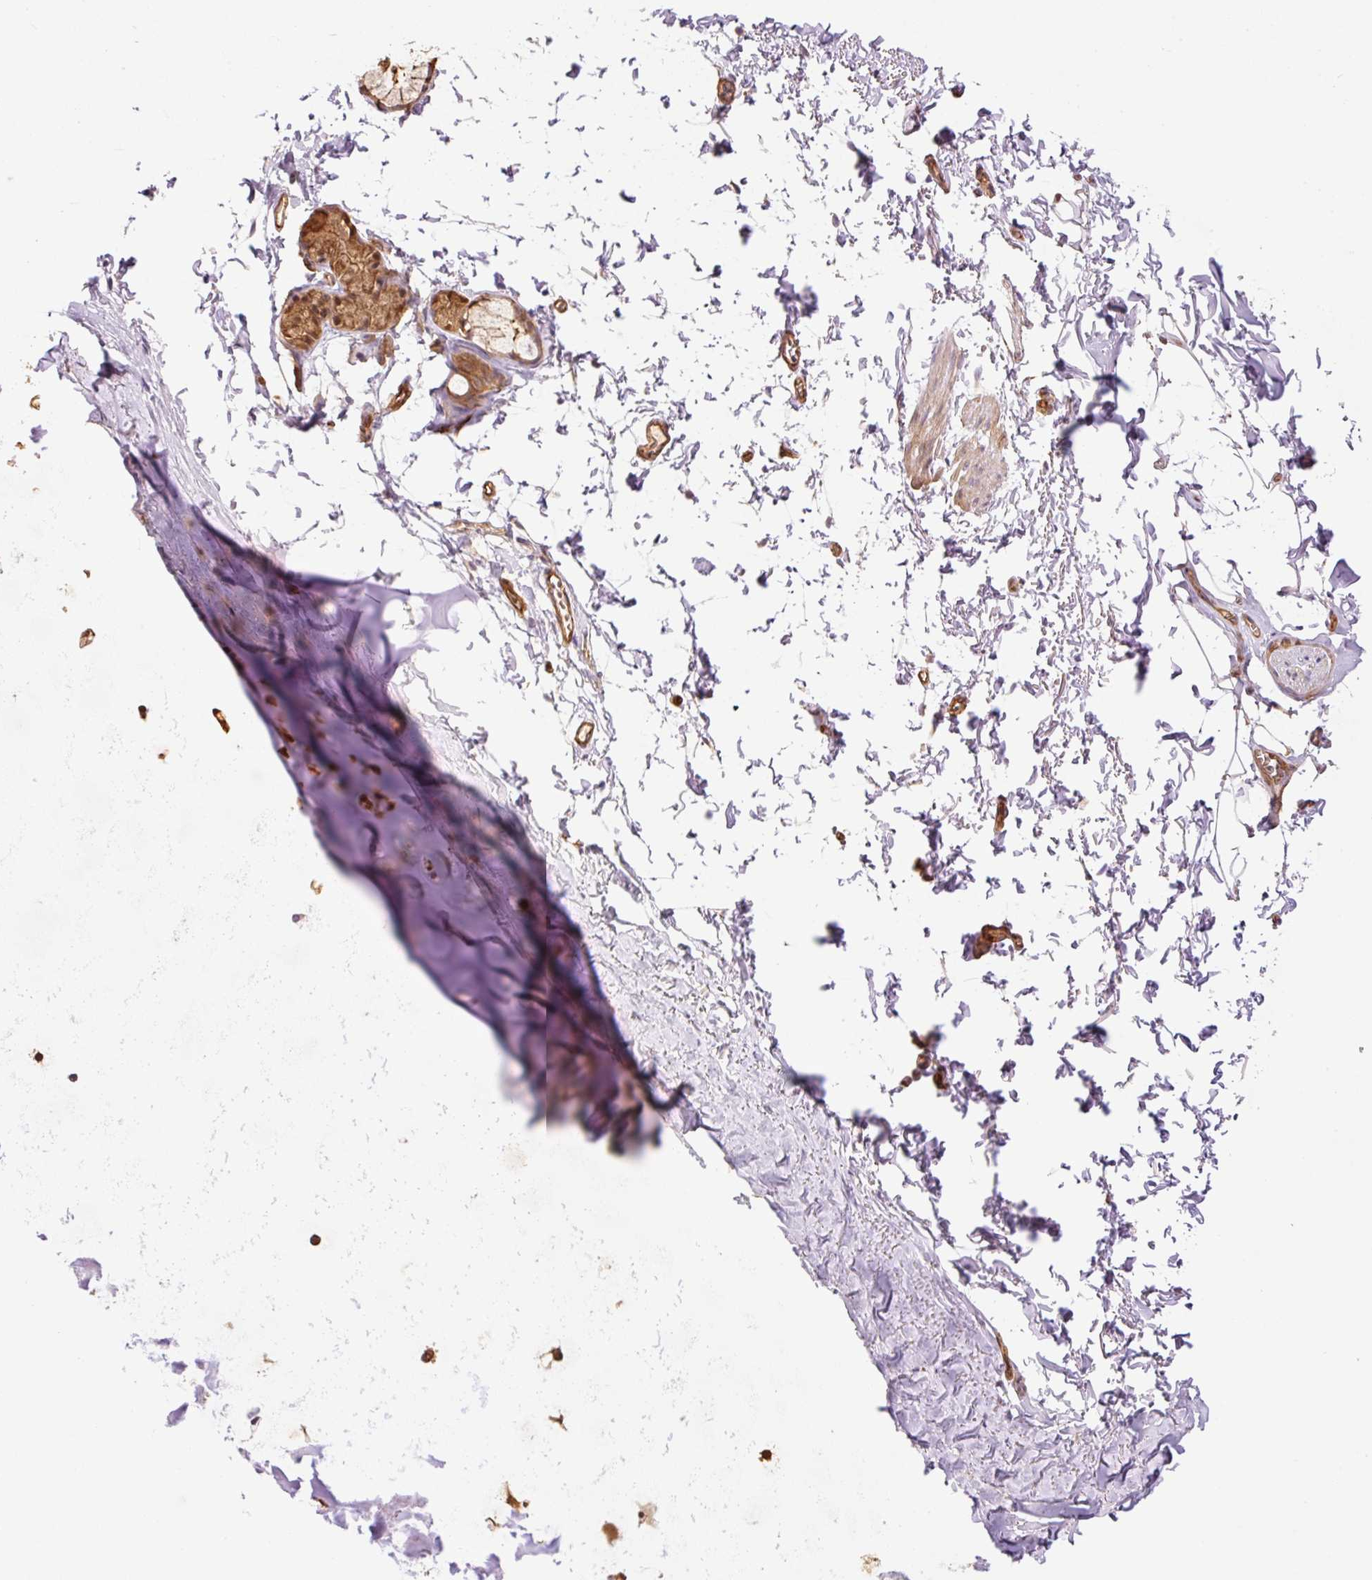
{"staining": {"intensity": "negative", "quantity": "none", "location": "none"}, "tissue": "adipose tissue", "cell_type": "Adipocytes", "image_type": "normal", "snomed": [{"axis": "morphology", "description": "Normal tissue, NOS"}, {"axis": "topography", "description": "Cartilage tissue"}, {"axis": "topography", "description": "Bronchus"}, {"axis": "topography", "description": "Peripheral nerve tissue"}], "caption": "Adipose tissue was stained to show a protein in brown. There is no significant positivity in adipocytes.", "gene": "PPP1R1B", "patient": {"sex": "female", "age": 59}}